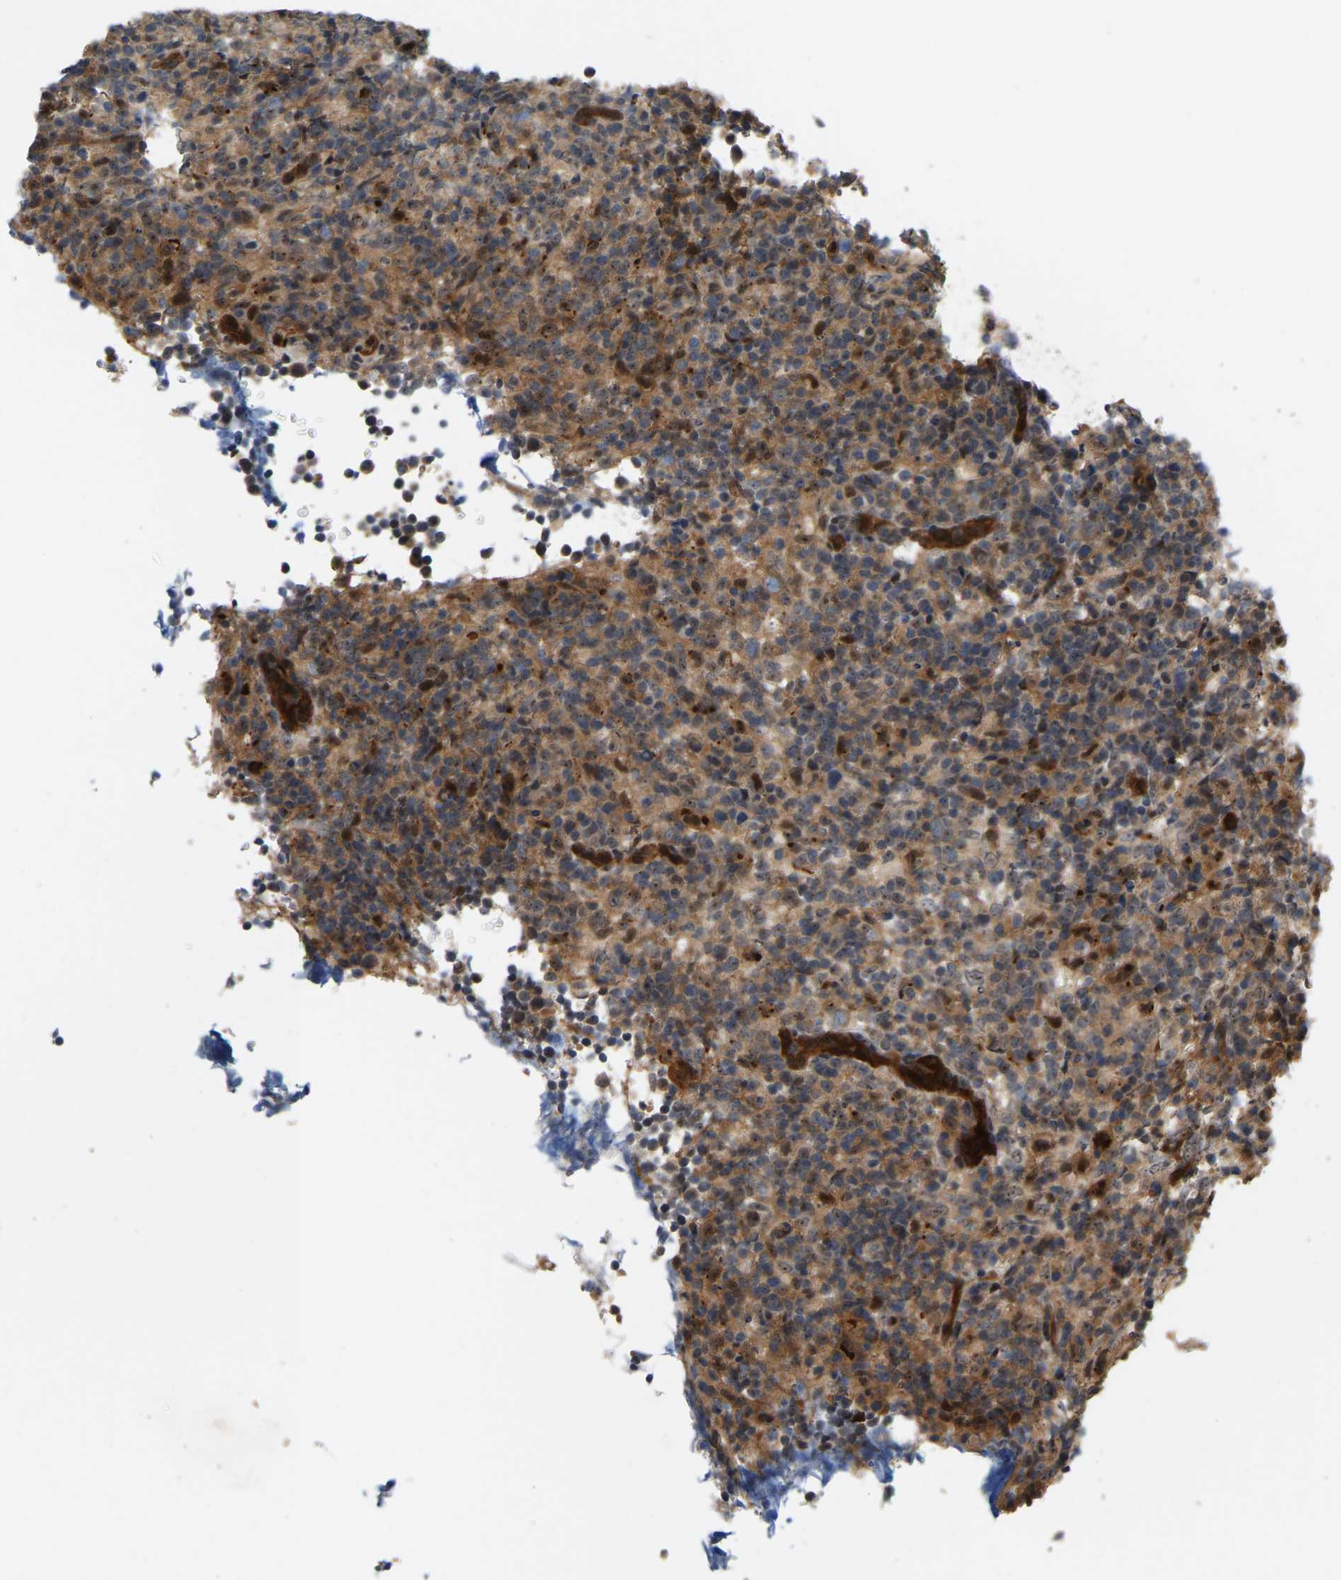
{"staining": {"intensity": "moderate", "quantity": ">75%", "location": "cytoplasmic/membranous"}, "tissue": "lymphoma", "cell_type": "Tumor cells", "image_type": "cancer", "snomed": [{"axis": "morphology", "description": "Malignant lymphoma, non-Hodgkin's type, High grade"}, {"axis": "topography", "description": "Lymph node"}], "caption": "This is an image of IHC staining of lymphoma, which shows moderate staining in the cytoplasmic/membranous of tumor cells.", "gene": "LIMK2", "patient": {"sex": "female", "age": 76}}